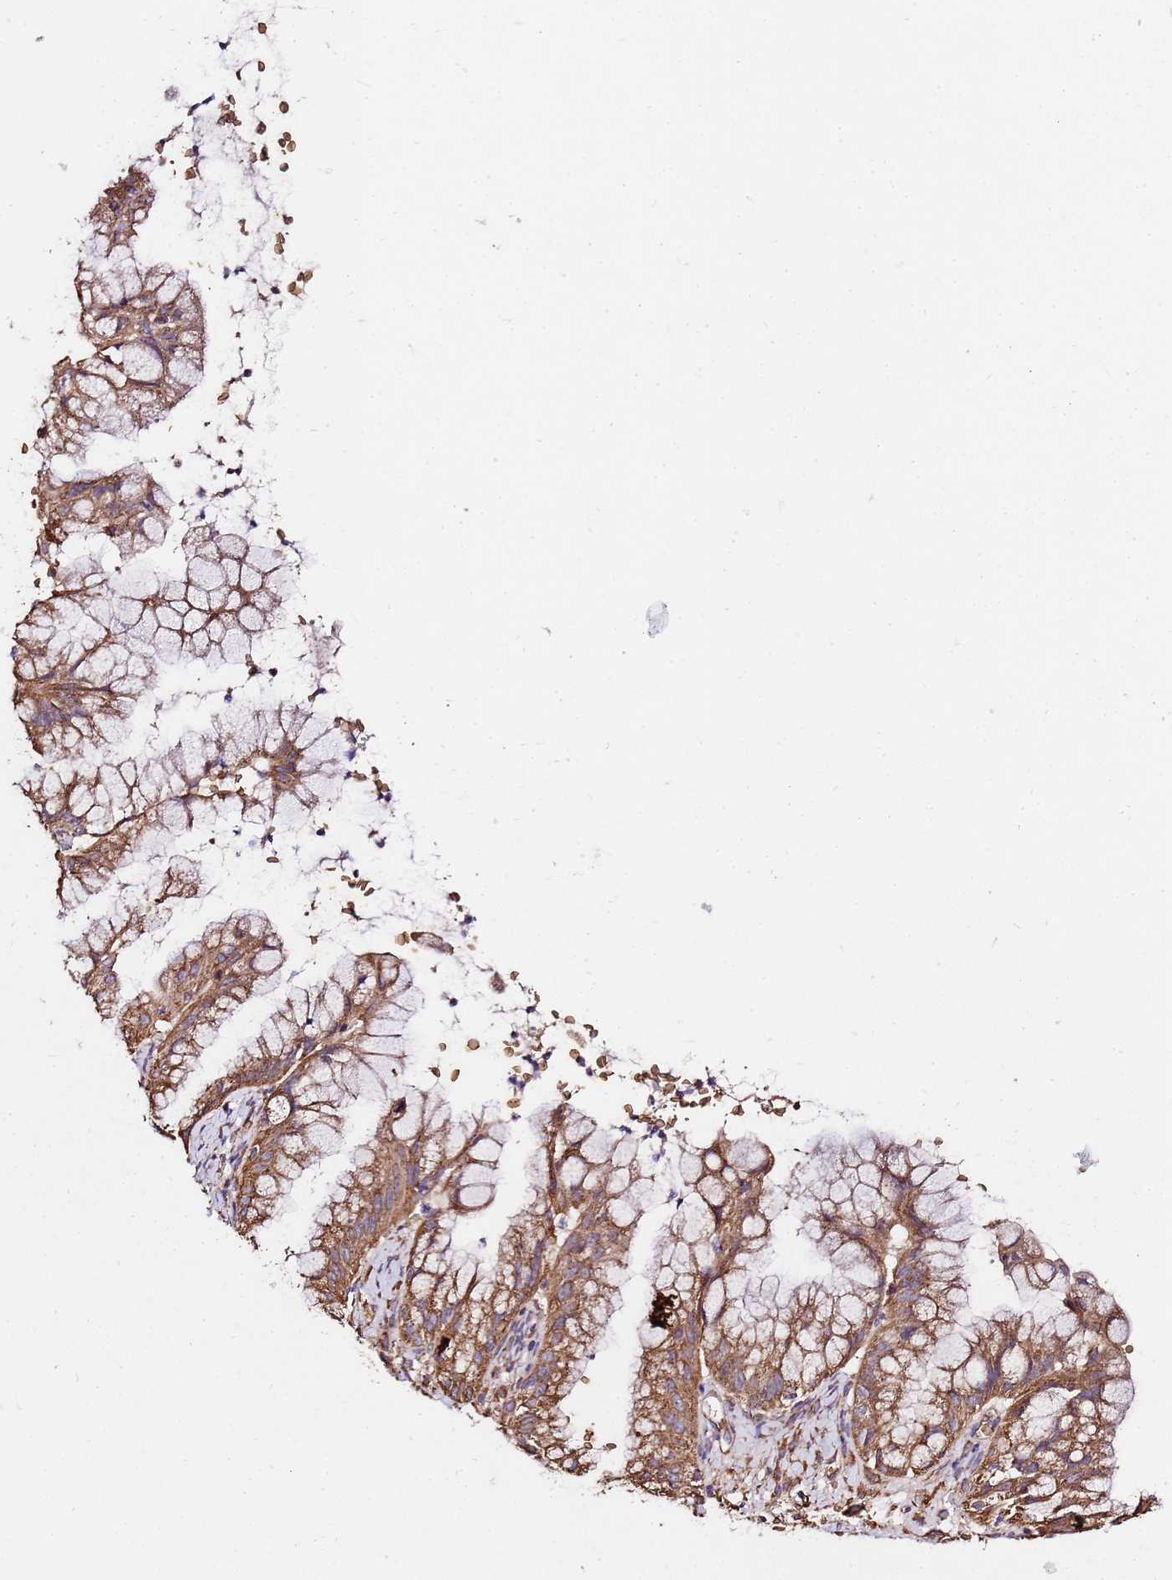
{"staining": {"intensity": "moderate", "quantity": ">75%", "location": "cytoplasmic/membranous"}, "tissue": "ovarian cancer", "cell_type": "Tumor cells", "image_type": "cancer", "snomed": [{"axis": "morphology", "description": "Cystadenocarcinoma, mucinous, NOS"}, {"axis": "topography", "description": "Ovary"}], "caption": "This is an image of immunohistochemistry (IHC) staining of mucinous cystadenocarcinoma (ovarian), which shows moderate staining in the cytoplasmic/membranous of tumor cells.", "gene": "LRRIQ1", "patient": {"sex": "female", "age": 70}}